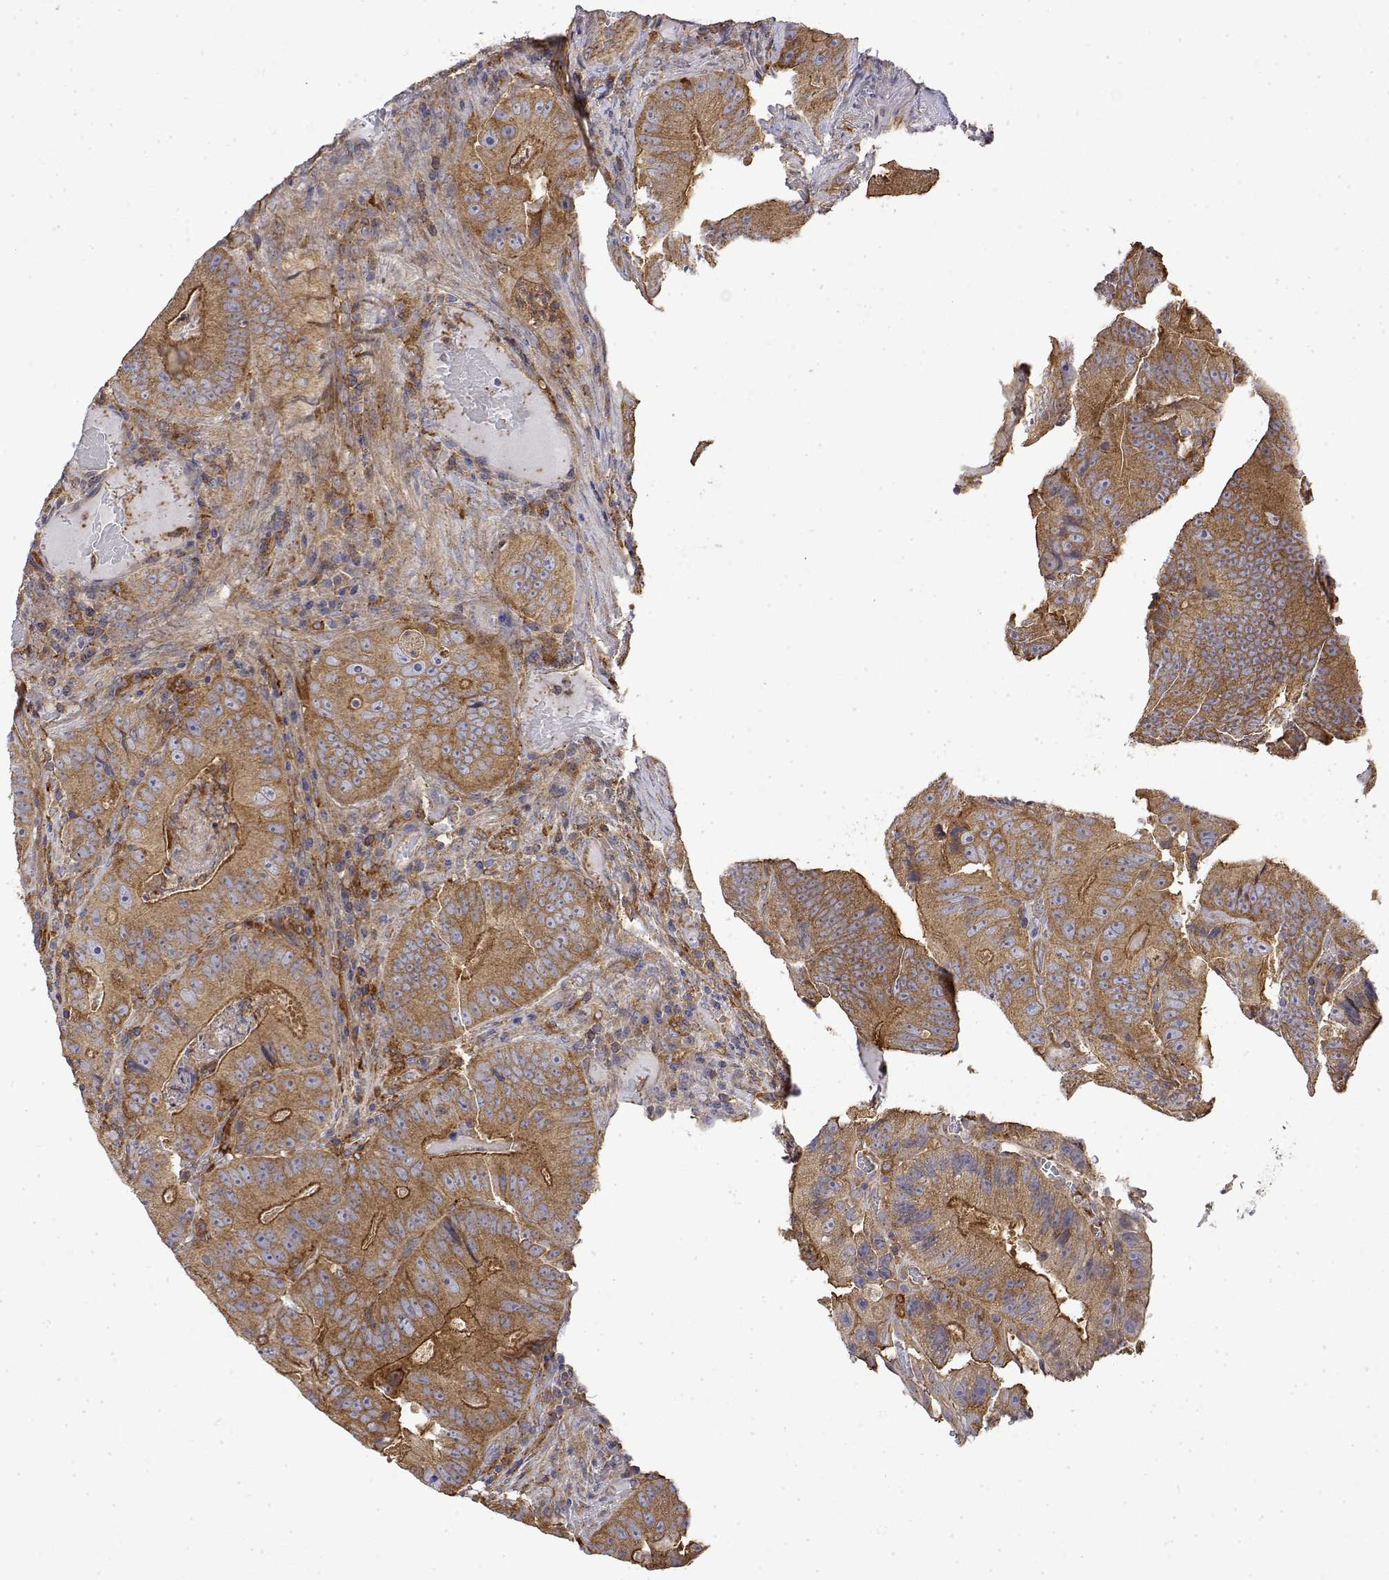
{"staining": {"intensity": "moderate", "quantity": ">75%", "location": "cytoplasmic/membranous"}, "tissue": "colorectal cancer", "cell_type": "Tumor cells", "image_type": "cancer", "snomed": [{"axis": "morphology", "description": "Adenocarcinoma, NOS"}, {"axis": "topography", "description": "Colon"}], "caption": "A photomicrograph of colorectal cancer stained for a protein exhibits moderate cytoplasmic/membranous brown staining in tumor cells.", "gene": "PACSIN2", "patient": {"sex": "female", "age": 86}}